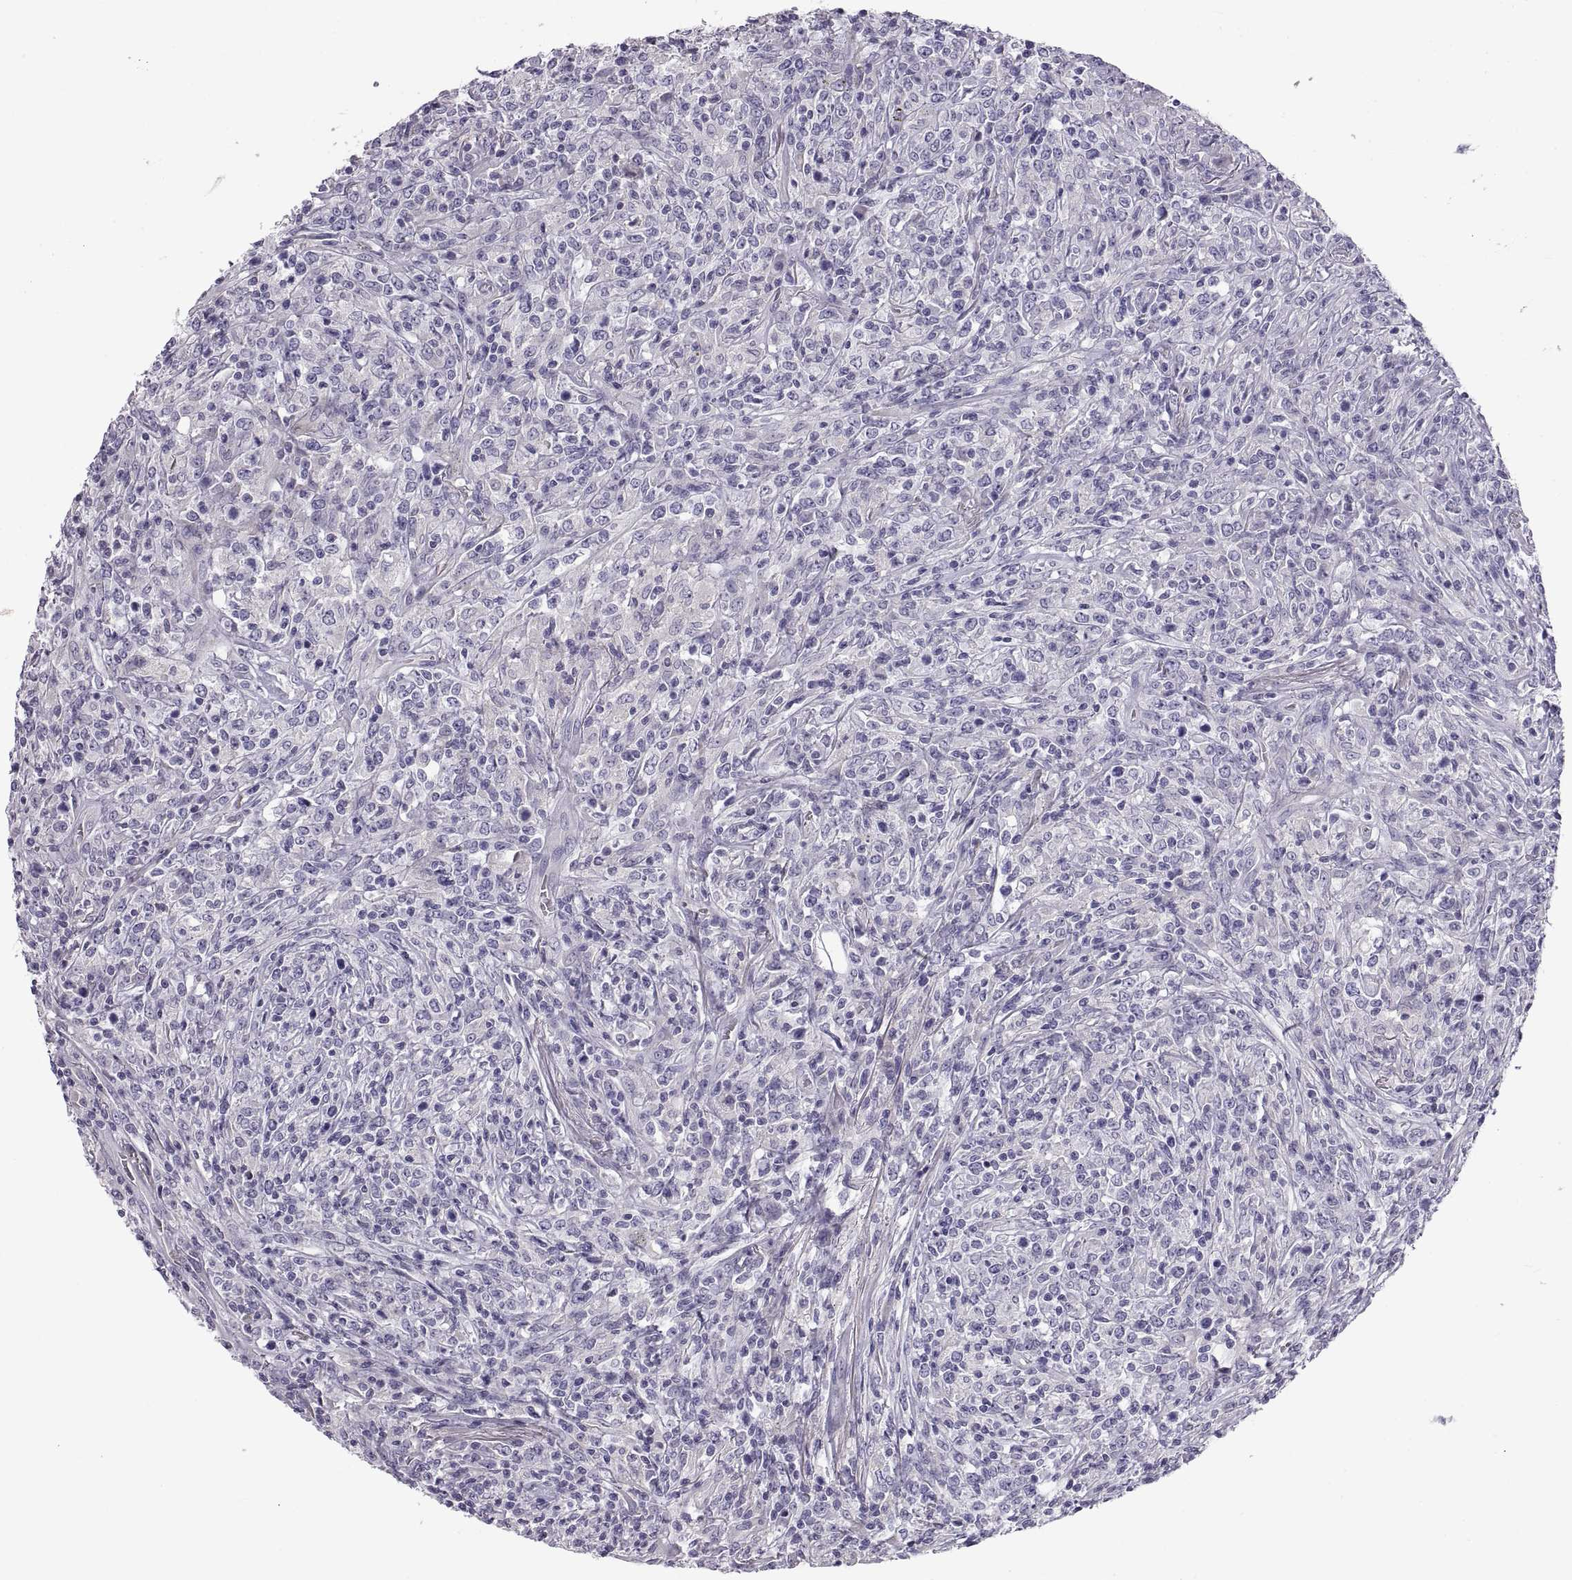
{"staining": {"intensity": "negative", "quantity": "none", "location": "none"}, "tissue": "lymphoma", "cell_type": "Tumor cells", "image_type": "cancer", "snomed": [{"axis": "morphology", "description": "Malignant lymphoma, non-Hodgkin's type, High grade"}, {"axis": "topography", "description": "Lung"}], "caption": "Tumor cells are negative for protein expression in human lymphoma.", "gene": "CRYBB3", "patient": {"sex": "male", "age": 79}}